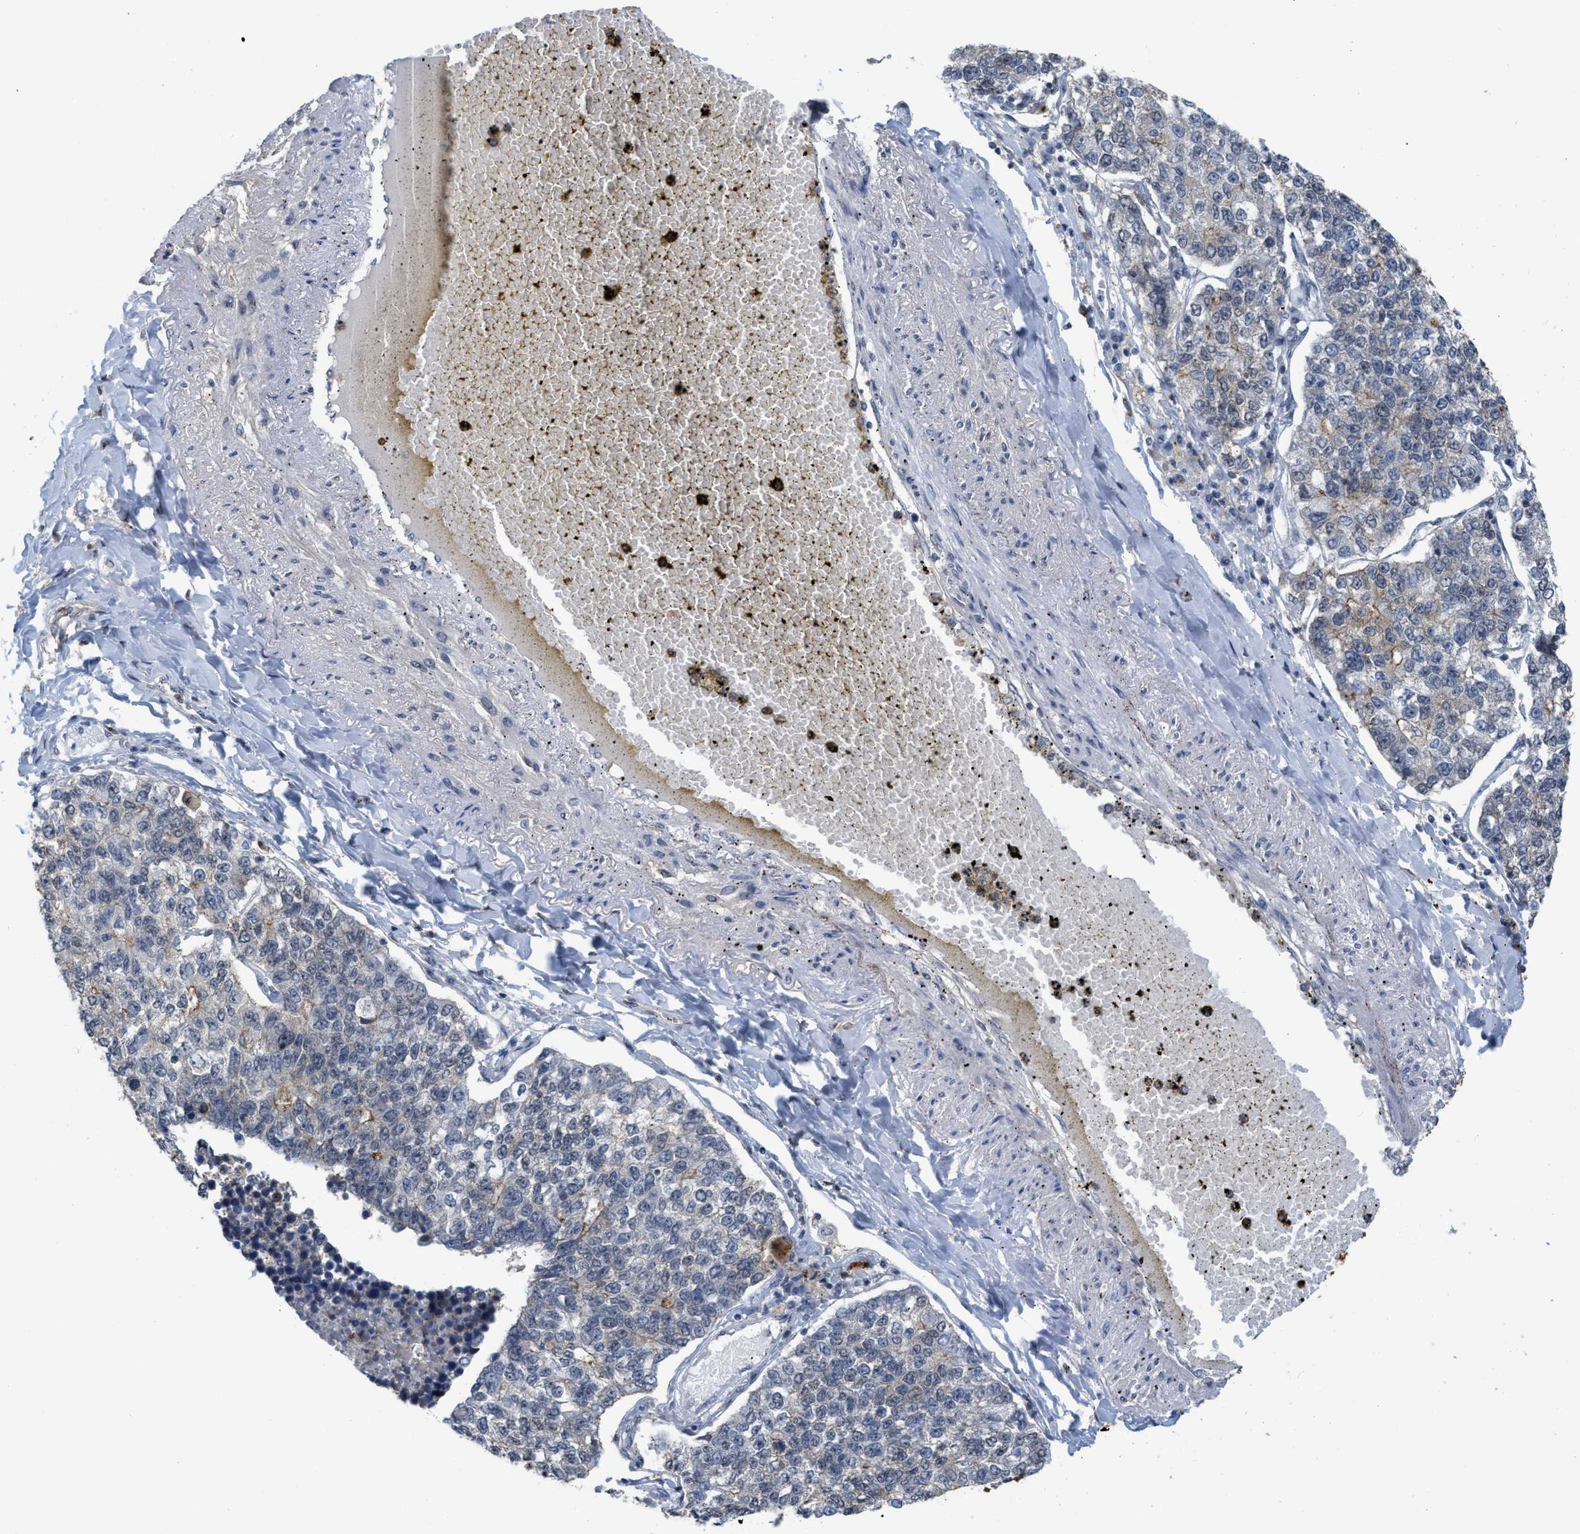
{"staining": {"intensity": "moderate", "quantity": "<25%", "location": "cytoplasmic/membranous"}, "tissue": "lung cancer", "cell_type": "Tumor cells", "image_type": "cancer", "snomed": [{"axis": "morphology", "description": "Adenocarcinoma, NOS"}, {"axis": "topography", "description": "Lung"}], "caption": "Lung cancer (adenocarcinoma) stained for a protein displays moderate cytoplasmic/membranous positivity in tumor cells. (DAB IHC, brown staining for protein, blue staining for nuclei).", "gene": "BAIAP2L1", "patient": {"sex": "male", "age": 49}}